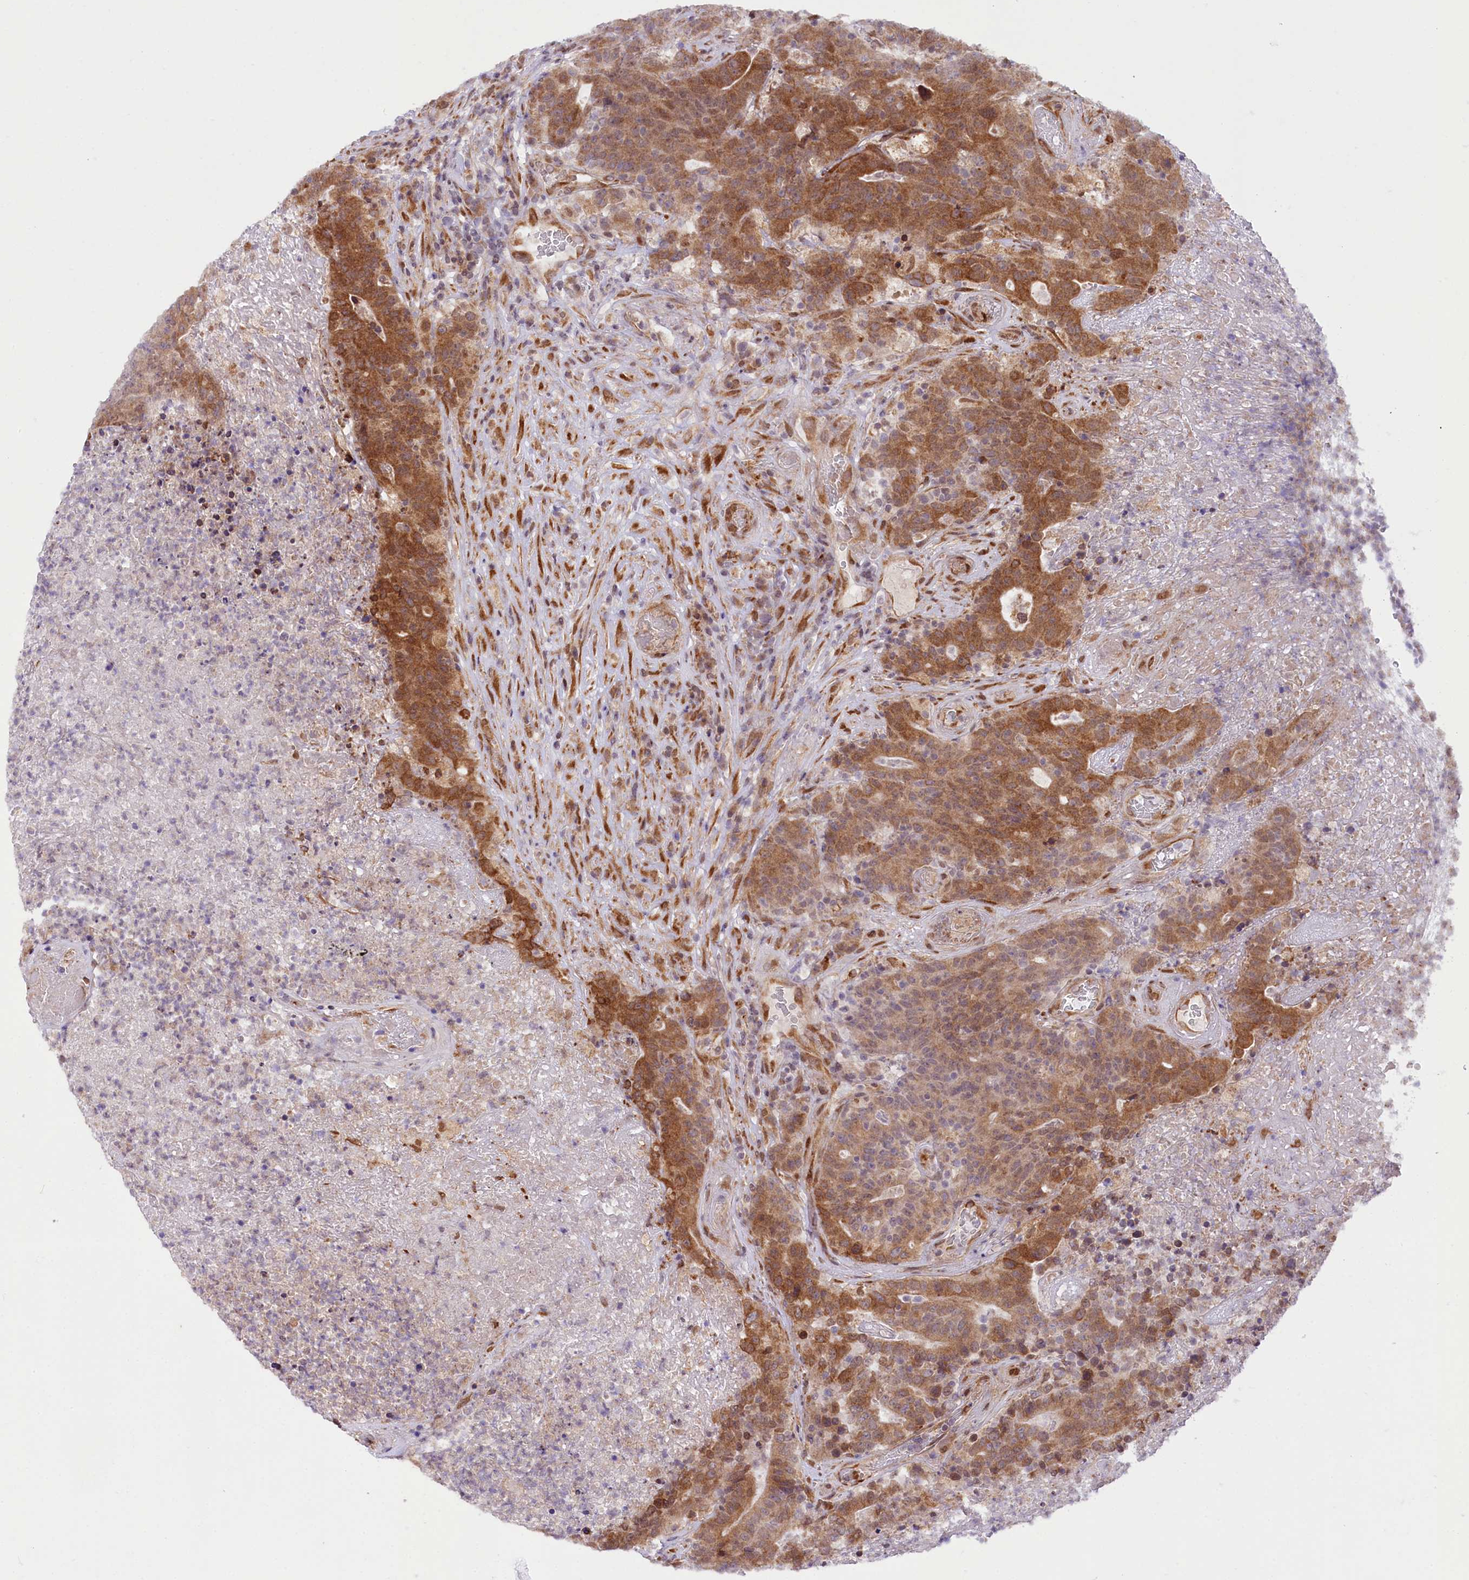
{"staining": {"intensity": "moderate", "quantity": "25%-75%", "location": "cytoplasmic/membranous"}, "tissue": "colorectal cancer", "cell_type": "Tumor cells", "image_type": "cancer", "snomed": [{"axis": "morphology", "description": "Adenocarcinoma, NOS"}, {"axis": "topography", "description": "Colon"}], "caption": "Protein staining of colorectal cancer (adenocarcinoma) tissue demonstrates moderate cytoplasmic/membranous positivity in about 25%-75% of tumor cells.", "gene": "CUTC", "patient": {"sex": "female", "age": 75}}